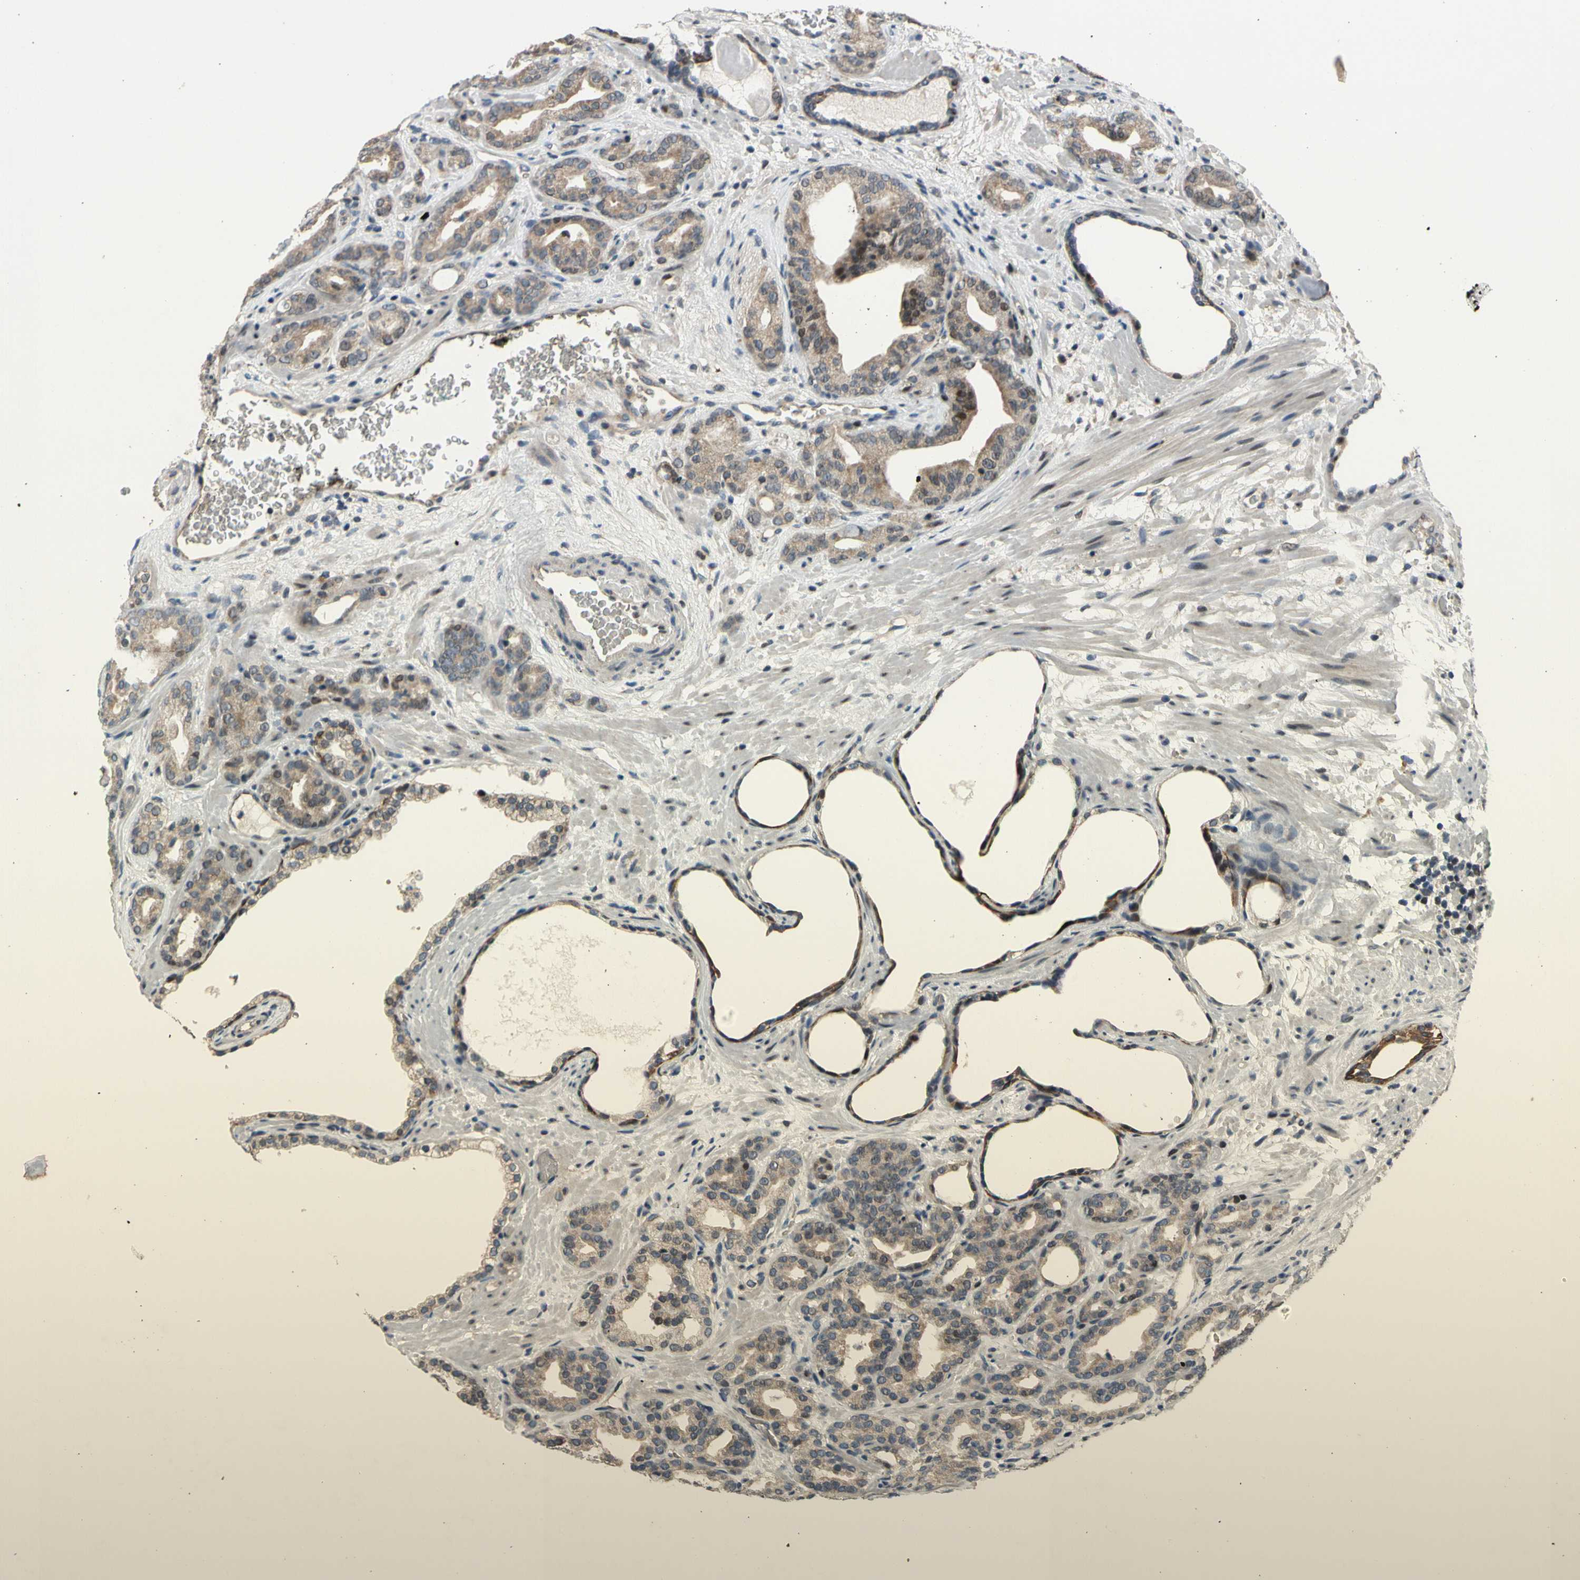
{"staining": {"intensity": "weak", "quantity": ">75%", "location": "cytoplasmic/membranous"}, "tissue": "prostate cancer", "cell_type": "Tumor cells", "image_type": "cancer", "snomed": [{"axis": "morphology", "description": "Adenocarcinoma, Low grade"}, {"axis": "topography", "description": "Prostate"}], "caption": "Immunohistochemical staining of prostate cancer (adenocarcinoma (low-grade)) exhibits weak cytoplasmic/membranous protein positivity in approximately >75% of tumor cells.", "gene": "ZNF184", "patient": {"sex": "male", "age": 63}}